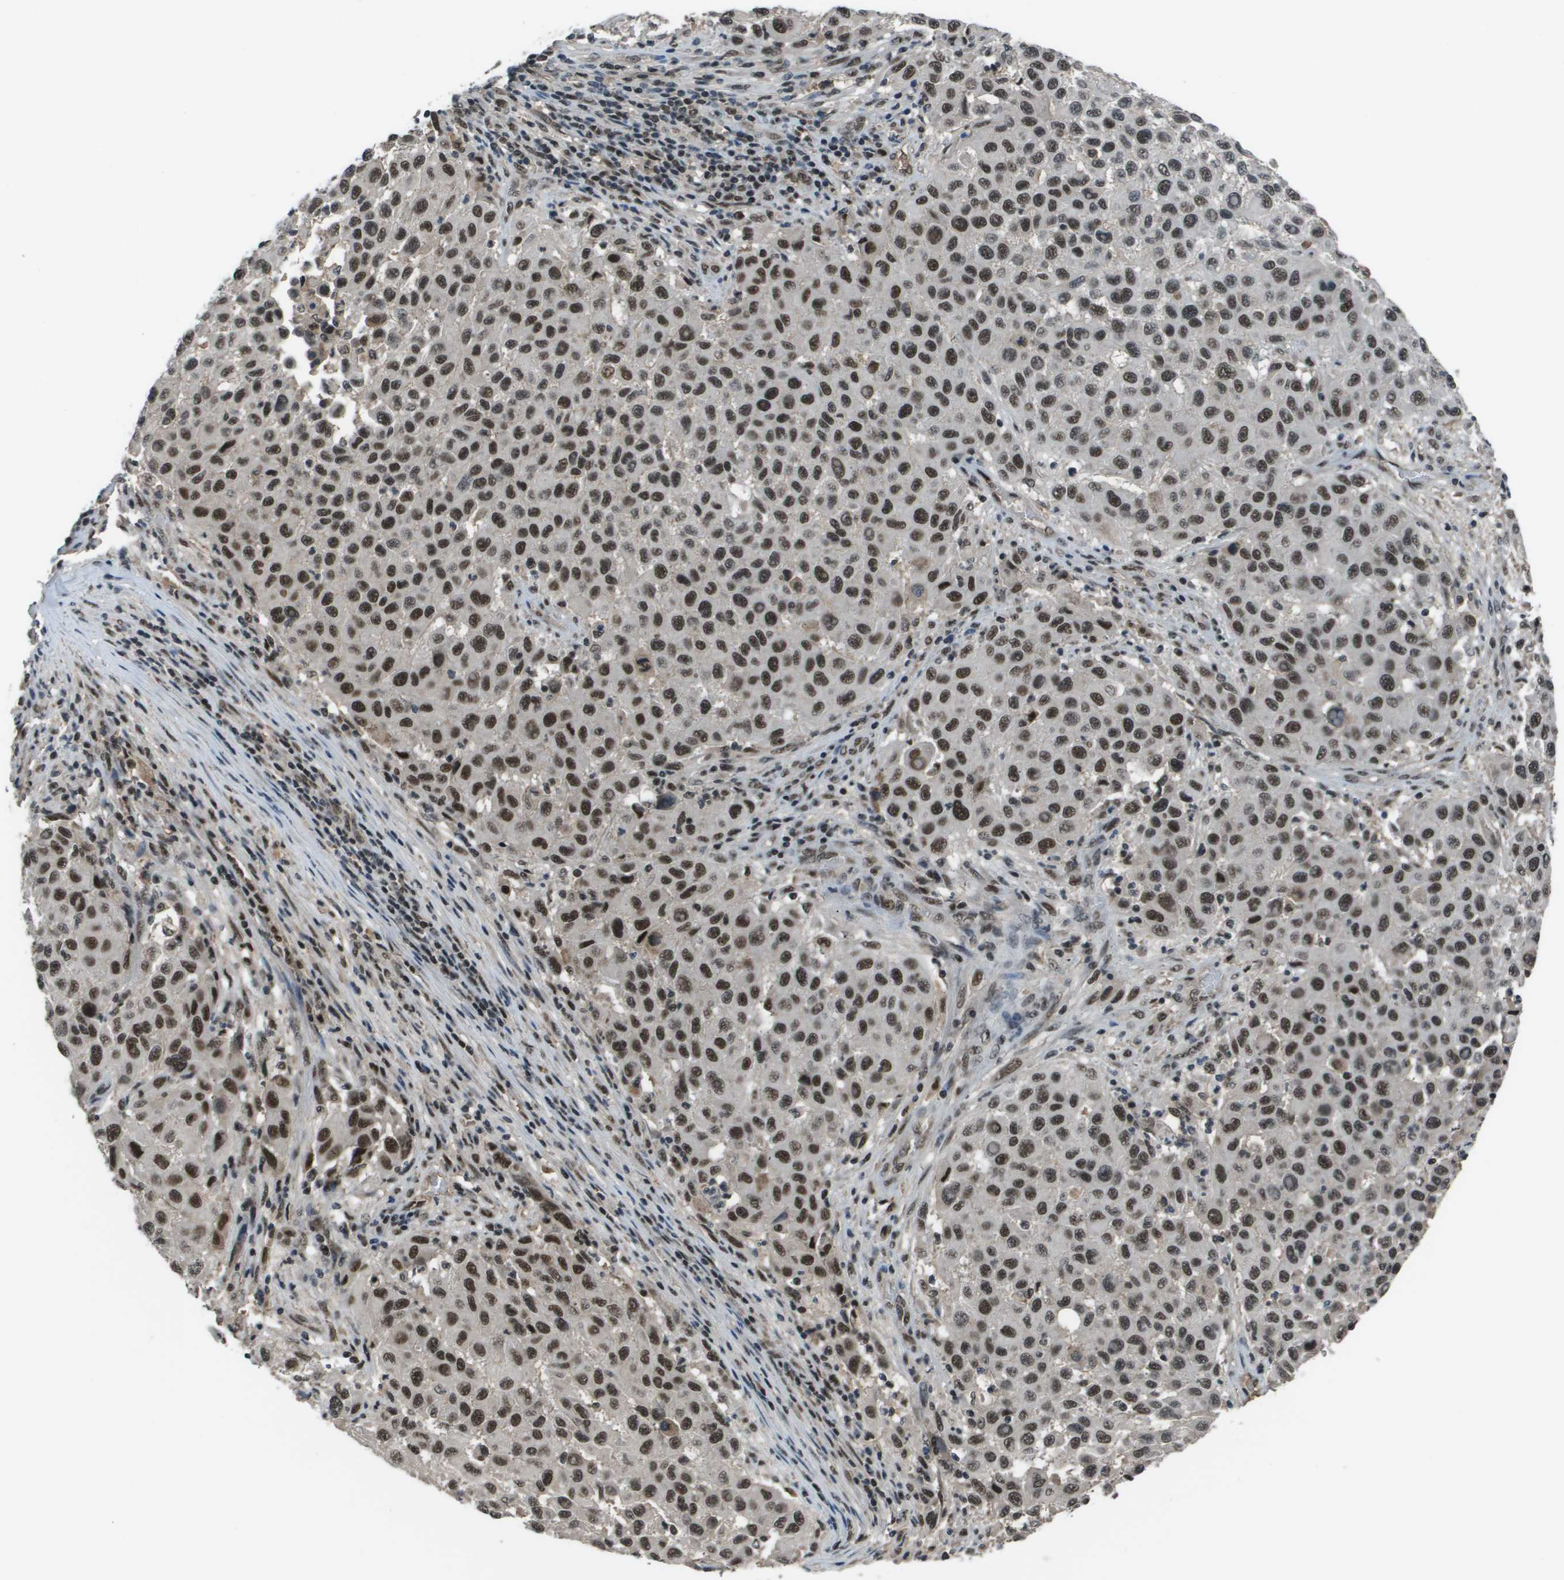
{"staining": {"intensity": "strong", "quantity": ">75%", "location": "nuclear"}, "tissue": "melanoma", "cell_type": "Tumor cells", "image_type": "cancer", "snomed": [{"axis": "morphology", "description": "Malignant melanoma, Metastatic site"}, {"axis": "topography", "description": "Lymph node"}], "caption": "Immunohistochemical staining of human melanoma shows strong nuclear protein expression in about >75% of tumor cells.", "gene": "THRAP3", "patient": {"sex": "male", "age": 61}}